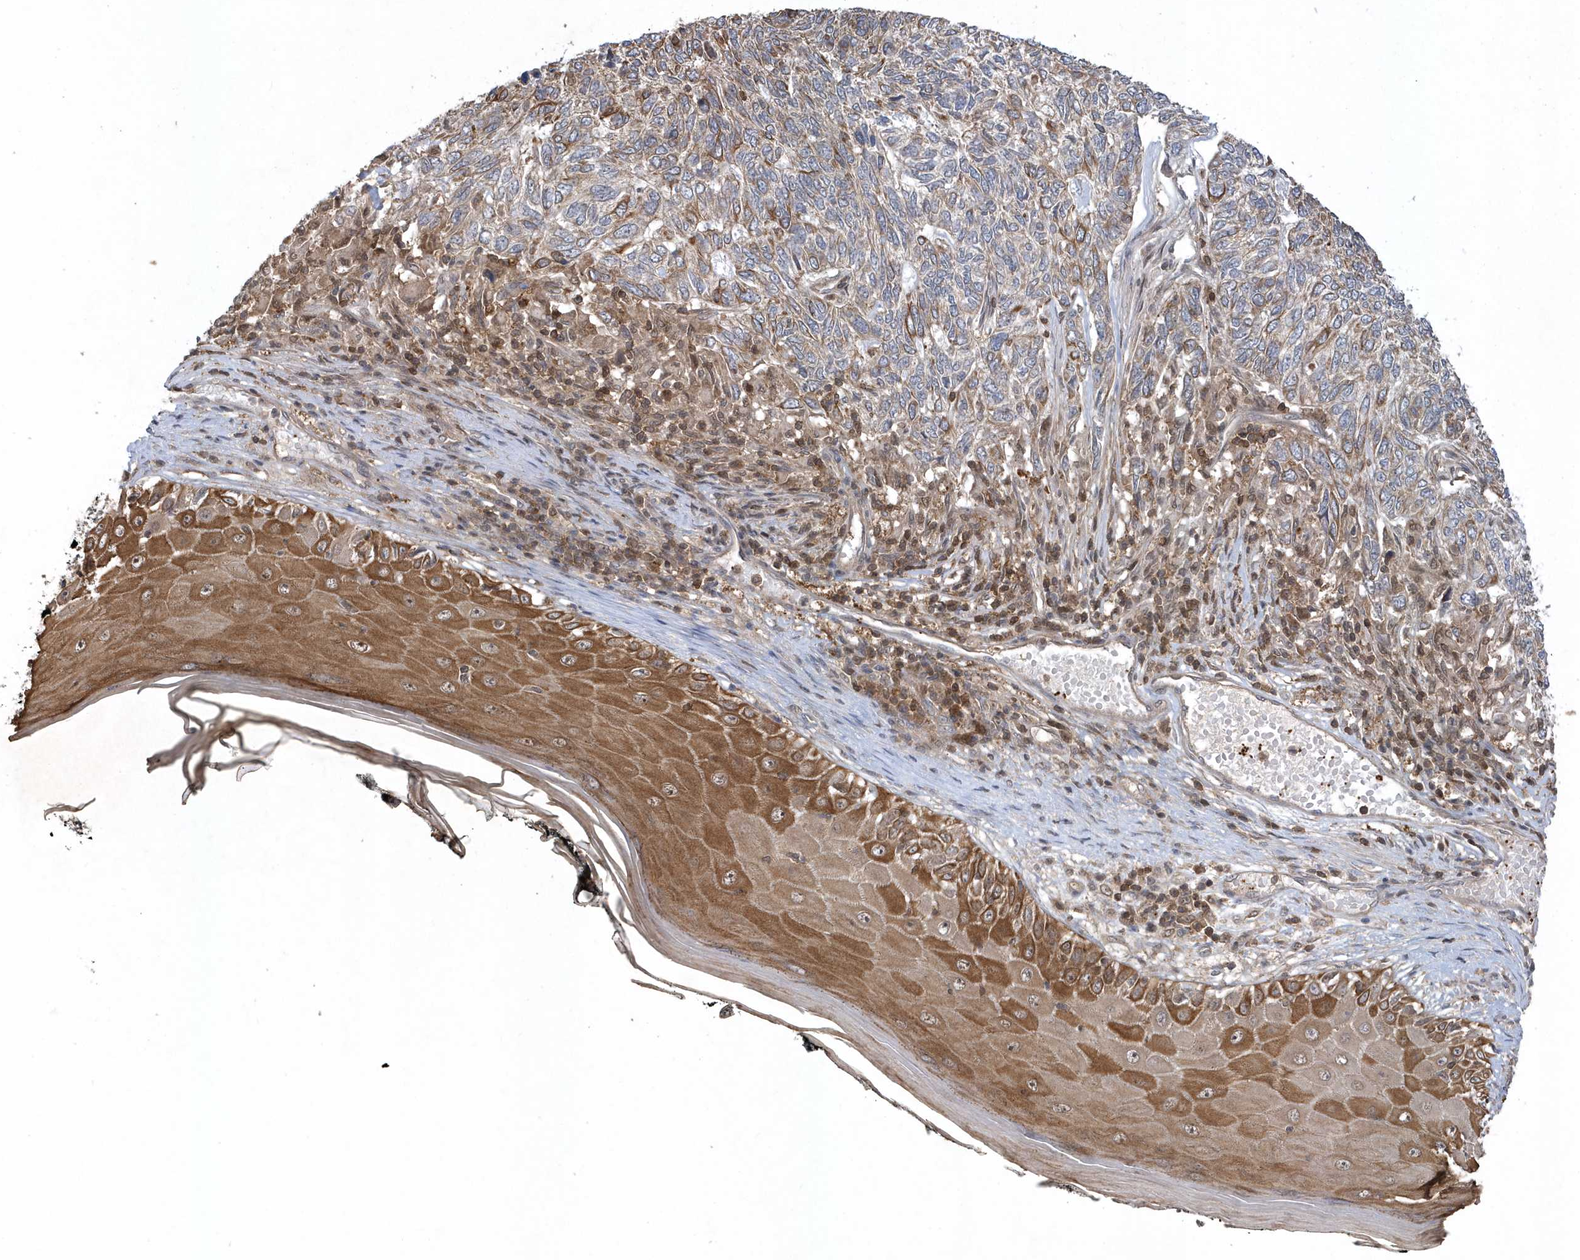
{"staining": {"intensity": "moderate", "quantity": "<25%", "location": "cytoplasmic/membranous"}, "tissue": "skin cancer", "cell_type": "Tumor cells", "image_type": "cancer", "snomed": [{"axis": "morphology", "description": "Basal cell carcinoma"}, {"axis": "topography", "description": "Skin"}], "caption": "This photomicrograph exhibits basal cell carcinoma (skin) stained with IHC to label a protein in brown. The cytoplasmic/membranous of tumor cells show moderate positivity for the protein. Nuclei are counter-stained blue.", "gene": "ACYP1", "patient": {"sex": "female", "age": 65}}